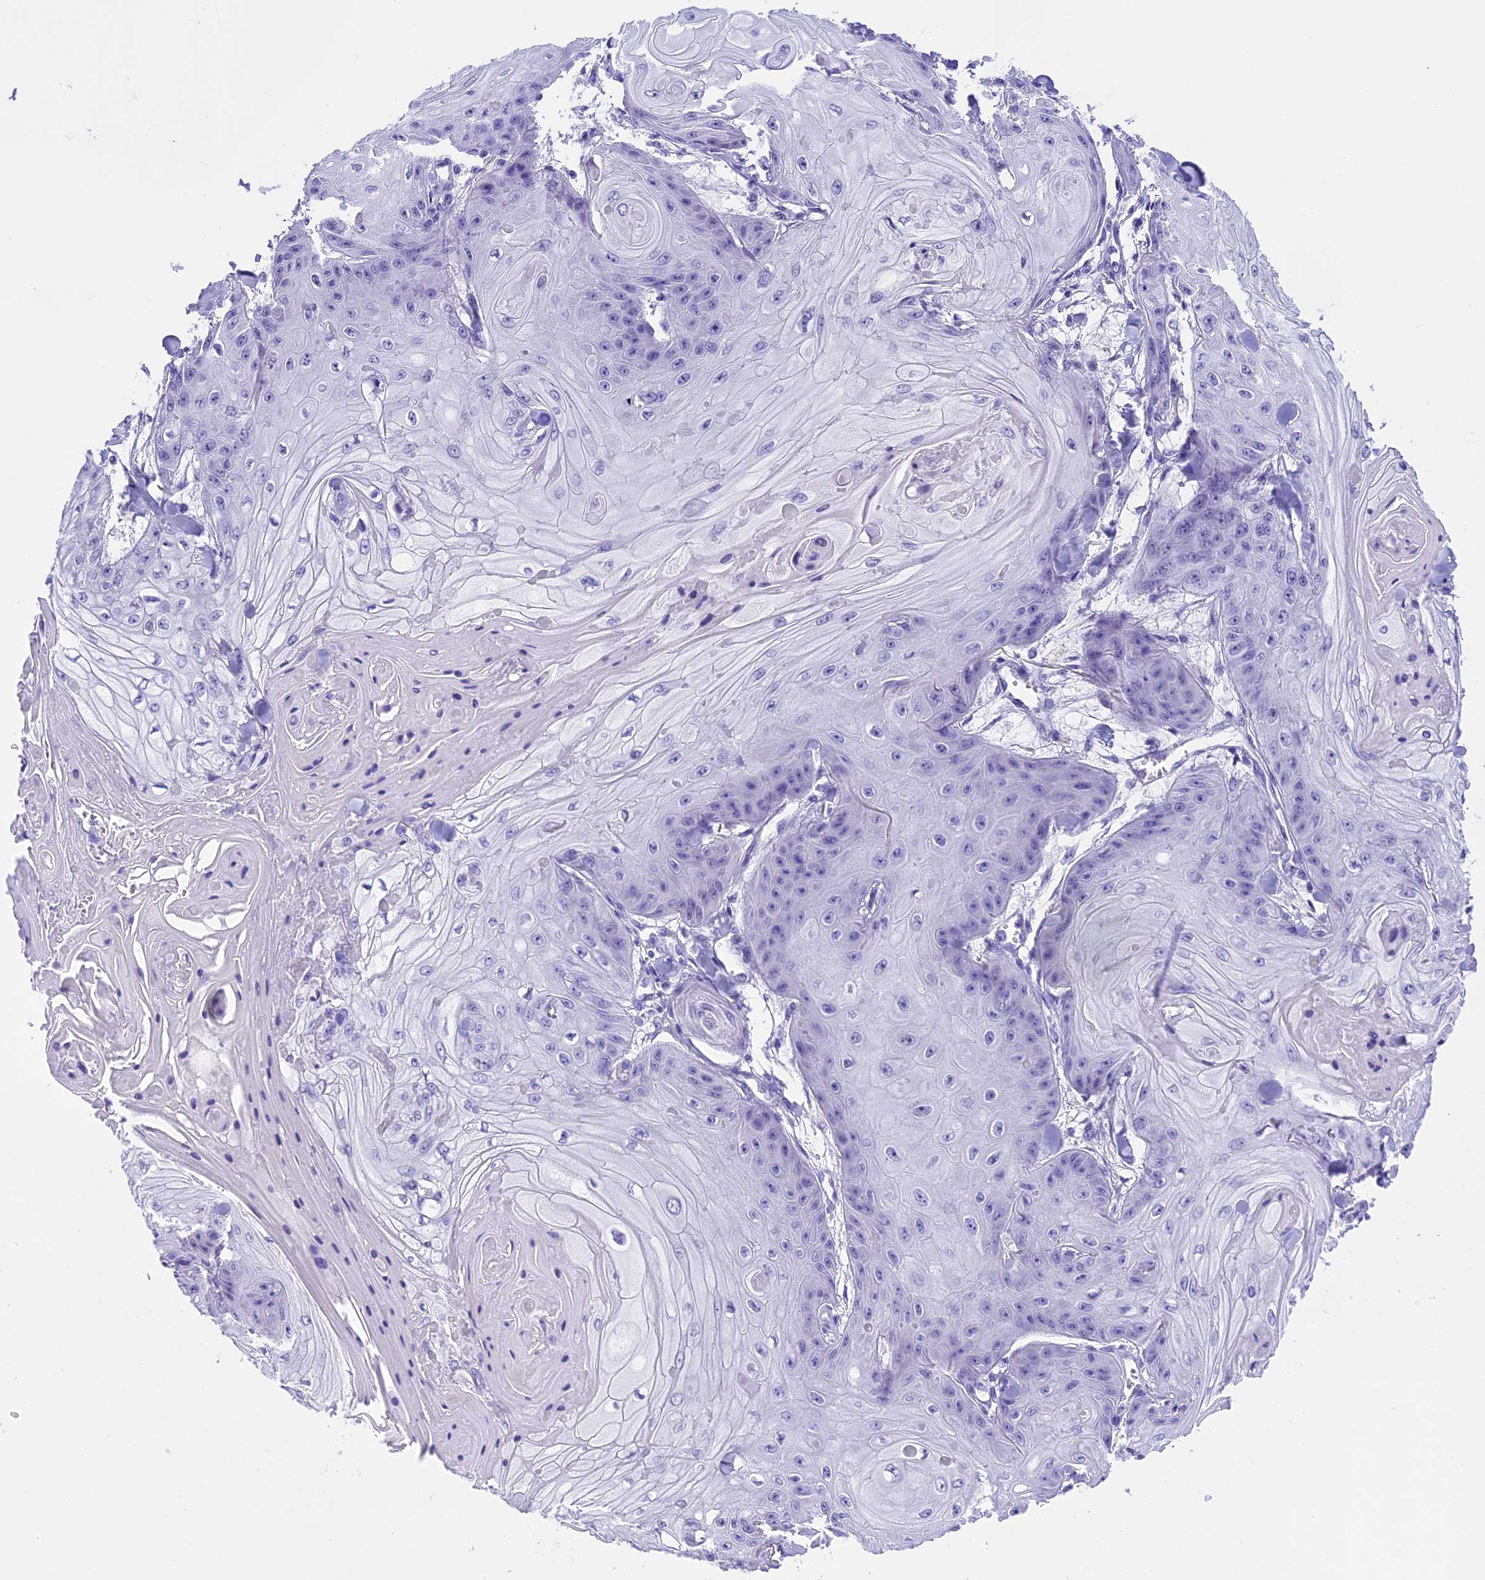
{"staining": {"intensity": "negative", "quantity": "none", "location": "none"}, "tissue": "skin cancer", "cell_type": "Tumor cells", "image_type": "cancer", "snomed": [{"axis": "morphology", "description": "Squamous cell carcinoma, NOS"}, {"axis": "topography", "description": "Skin"}], "caption": "Tumor cells are negative for protein expression in human squamous cell carcinoma (skin).", "gene": "PRR15", "patient": {"sex": "male", "age": 74}}